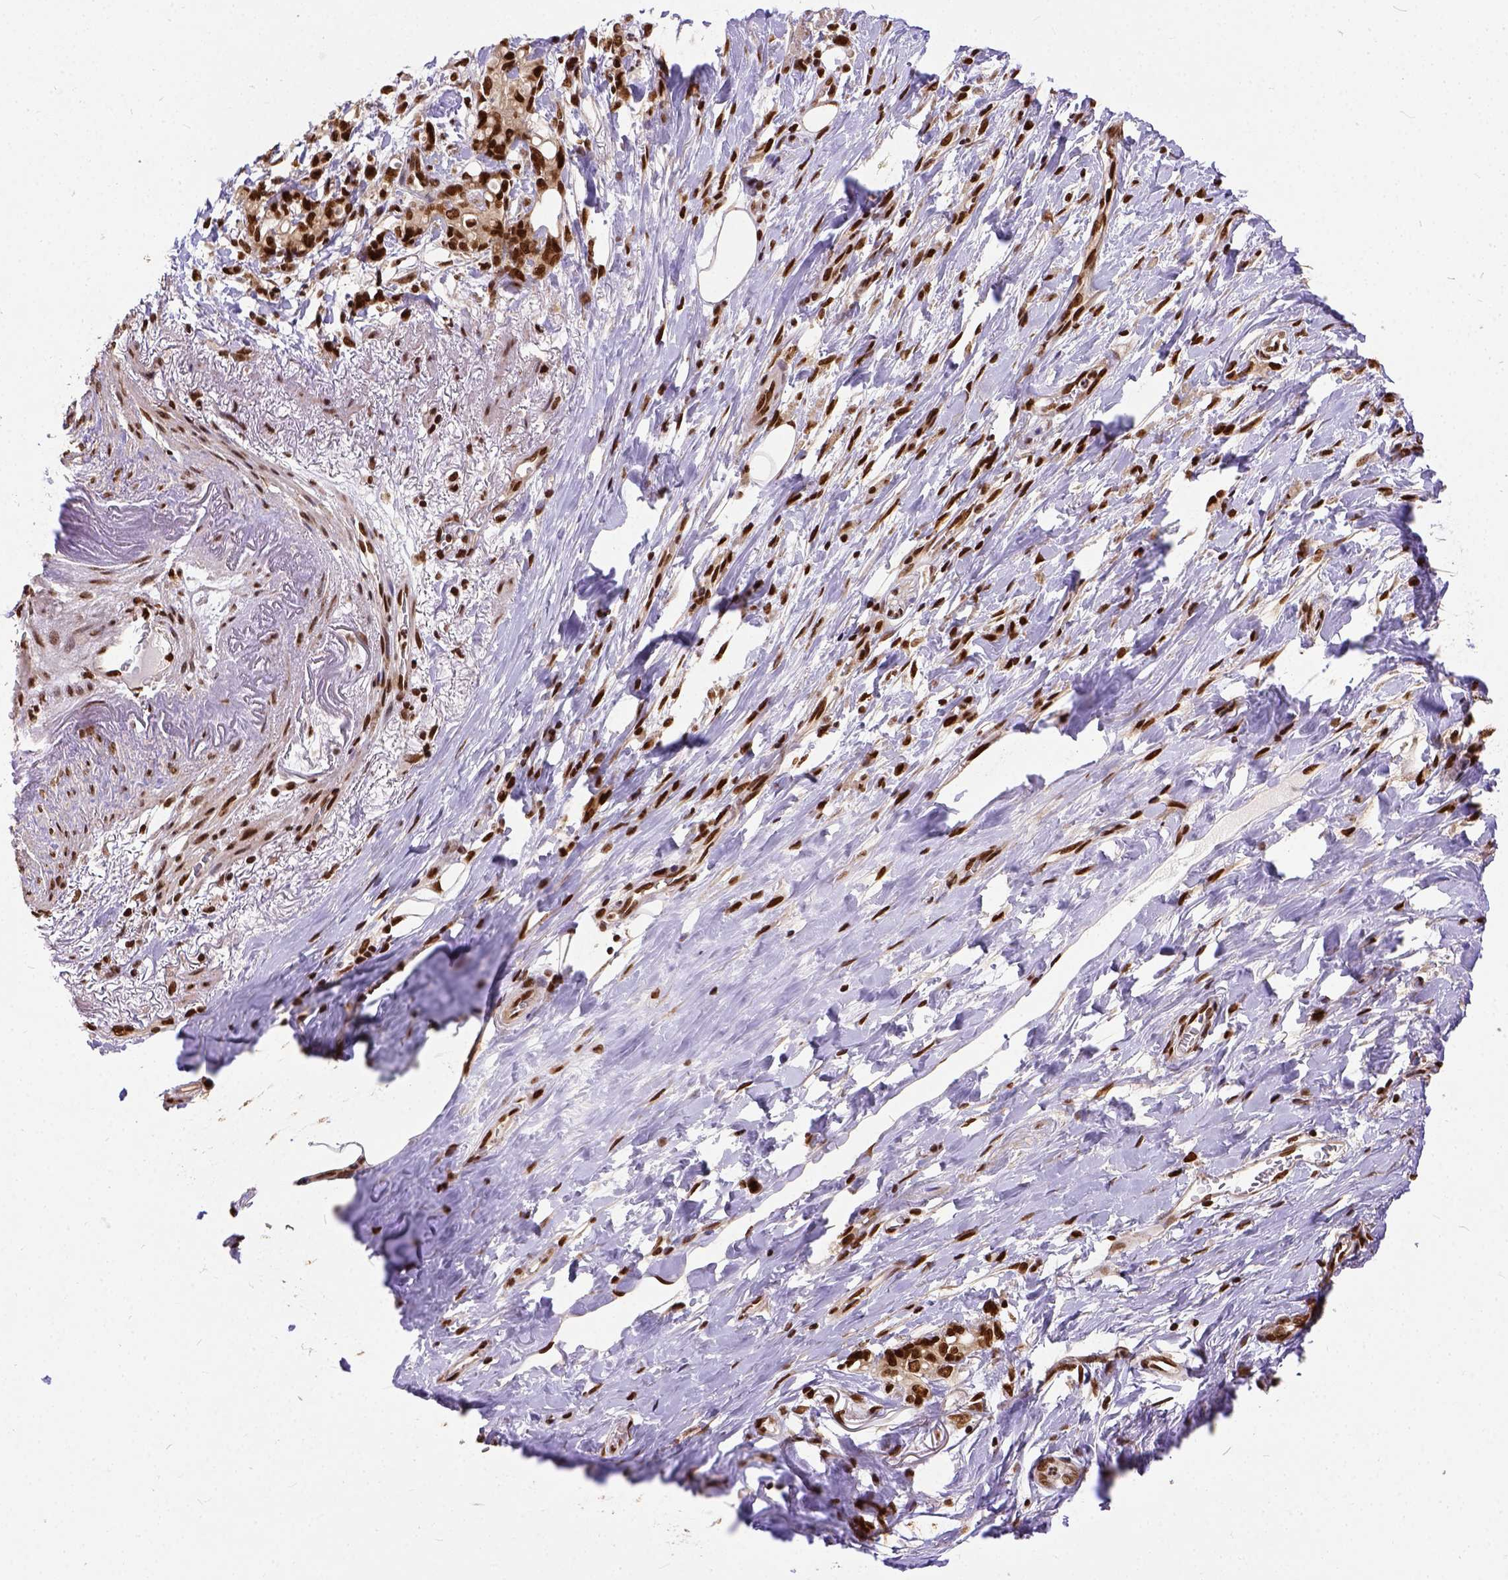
{"staining": {"intensity": "strong", "quantity": ">75%", "location": "nuclear"}, "tissue": "stomach cancer", "cell_type": "Tumor cells", "image_type": "cancer", "snomed": [{"axis": "morphology", "description": "Adenocarcinoma, NOS"}, {"axis": "topography", "description": "Stomach"}], "caption": "Immunohistochemistry photomicrograph of neoplastic tissue: human stomach adenocarcinoma stained using immunohistochemistry exhibits high levels of strong protein expression localized specifically in the nuclear of tumor cells, appearing as a nuclear brown color.", "gene": "NACC1", "patient": {"sex": "female", "age": 84}}